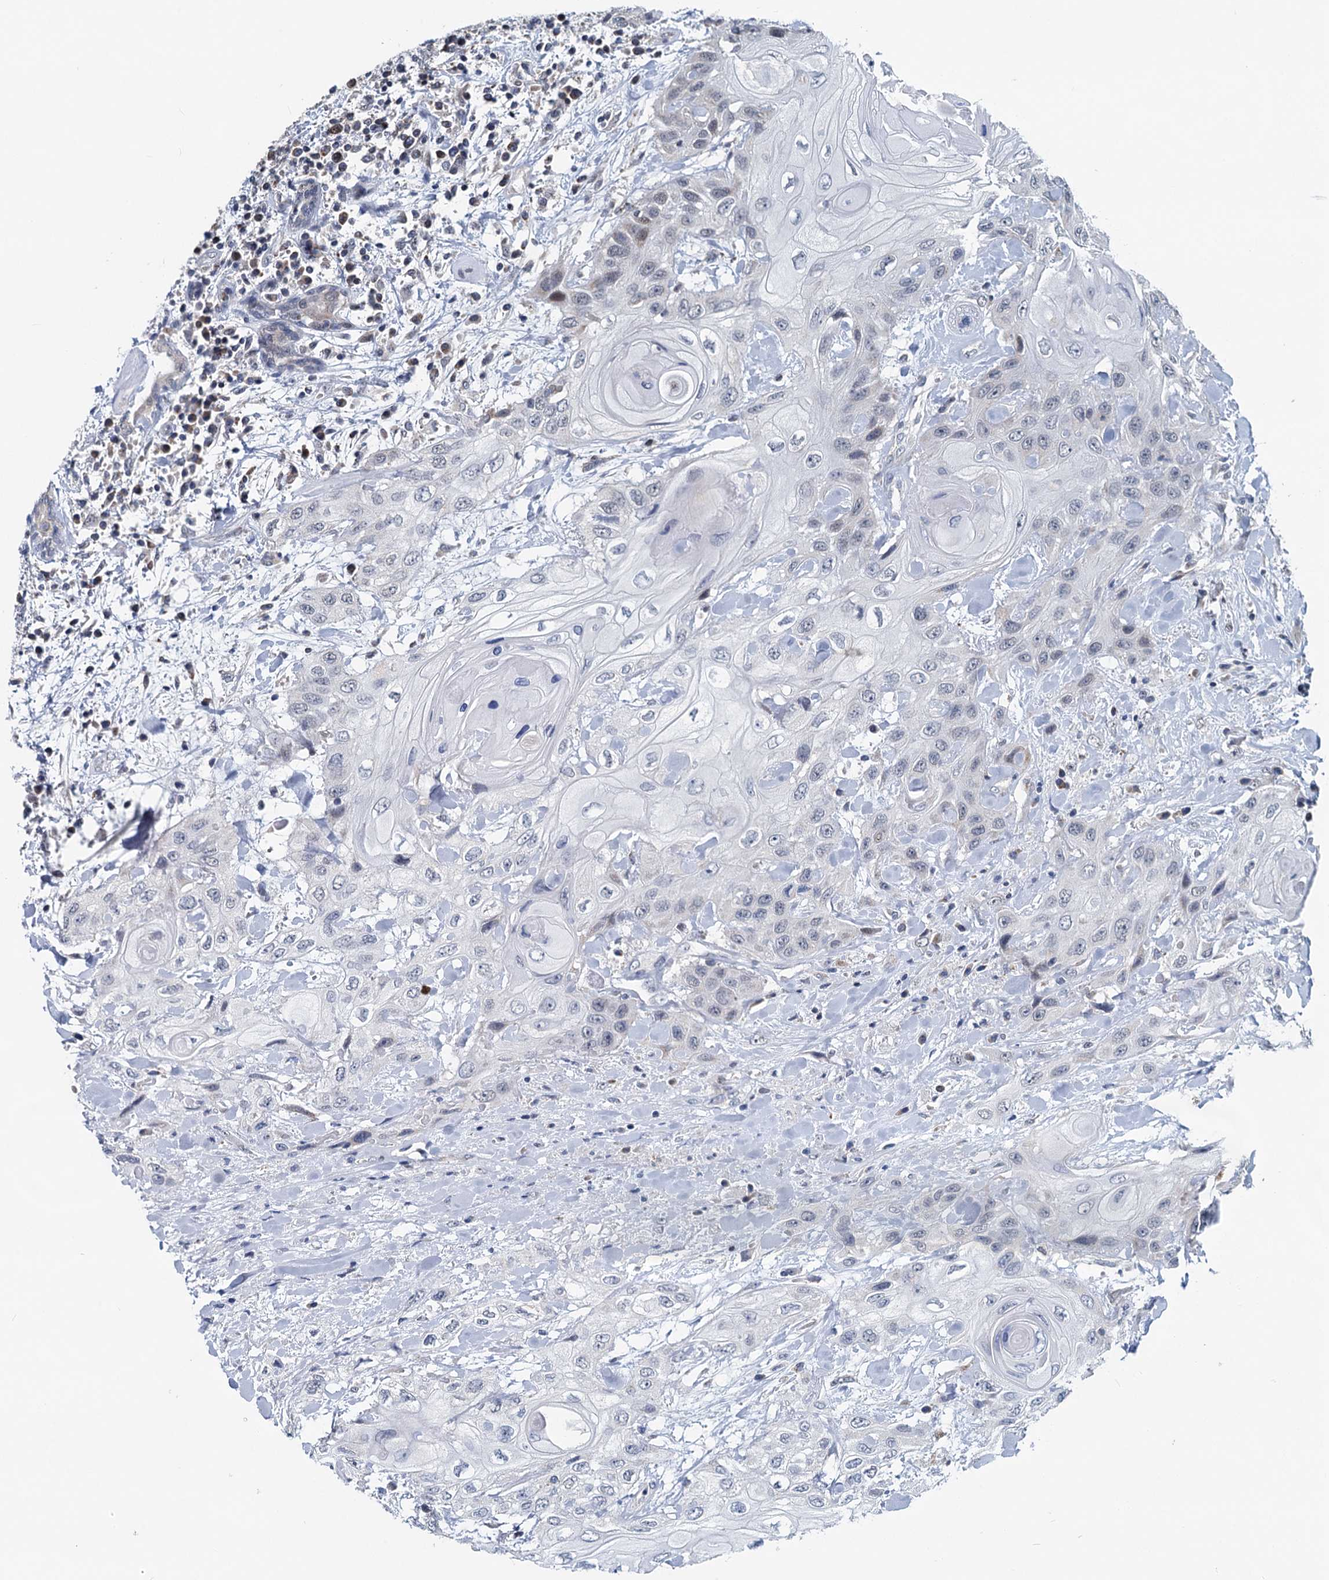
{"staining": {"intensity": "negative", "quantity": "none", "location": "none"}, "tissue": "head and neck cancer", "cell_type": "Tumor cells", "image_type": "cancer", "snomed": [{"axis": "morphology", "description": "Squamous cell carcinoma, NOS"}, {"axis": "topography", "description": "Head-Neck"}], "caption": "This is a micrograph of immunohistochemistry (IHC) staining of squamous cell carcinoma (head and neck), which shows no positivity in tumor cells. The staining was performed using DAB to visualize the protein expression in brown, while the nuclei were stained in blue with hematoxylin (Magnification: 20x).", "gene": "RITA1", "patient": {"sex": "female", "age": 43}}